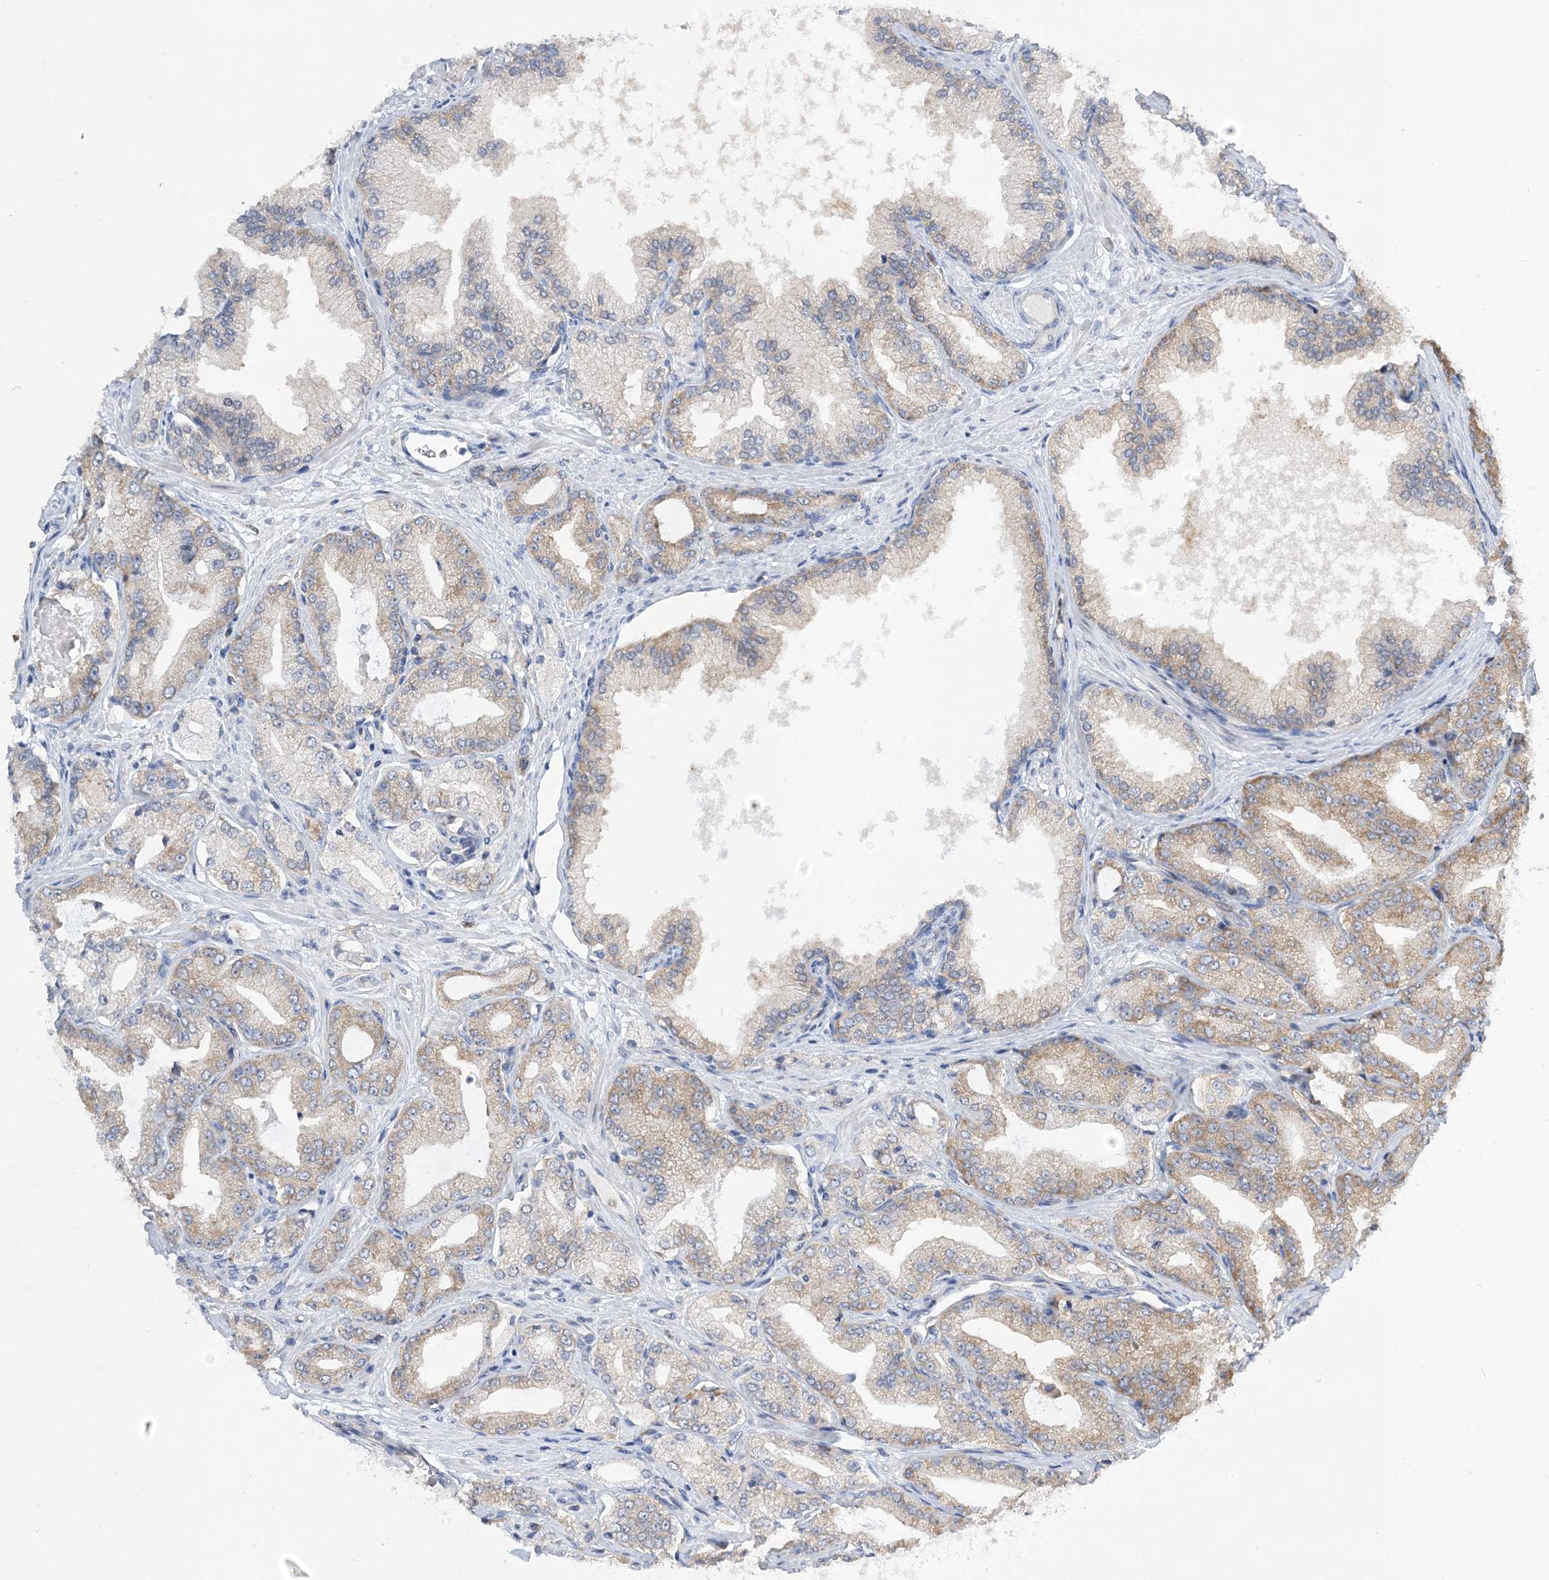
{"staining": {"intensity": "moderate", "quantity": "<25%", "location": "cytoplasmic/membranous"}, "tissue": "prostate cancer", "cell_type": "Tumor cells", "image_type": "cancer", "snomed": [{"axis": "morphology", "description": "Adenocarcinoma, Low grade"}, {"axis": "topography", "description": "Prostate"}], "caption": "IHC of prostate cancer demonstrates low levels of moderate cytoplasmic/membranous staining in approximately <25% of tumor cells.", "gene": "LARP4B", "patient": {"sex": "male", "age": 63}}